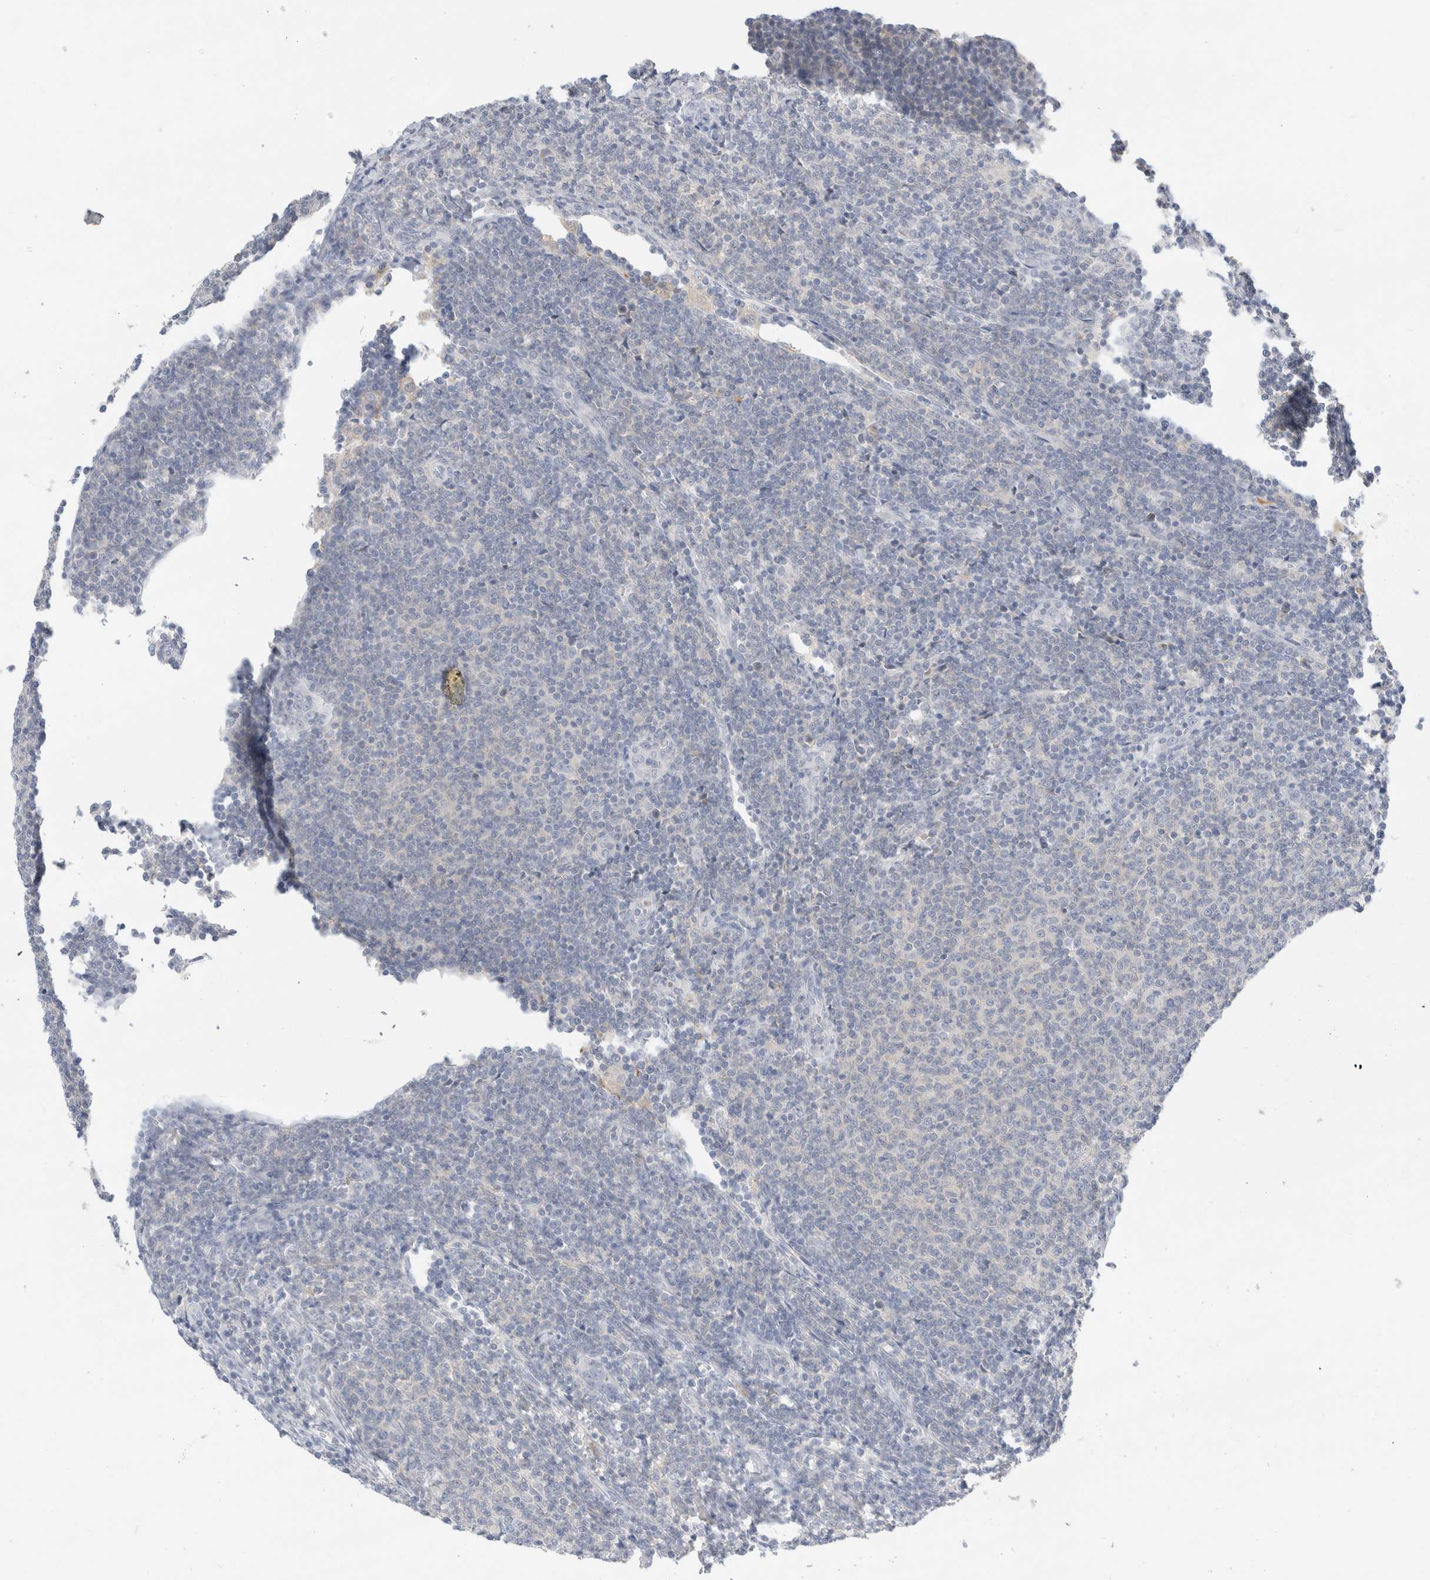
{"staining": {"intensity": "negative", "quantity": "none", "location": "none"}, "tissue": "lymphoma", "cell_type": "Tumor cells", "image_type": "cancer", "snomed": [{"axis": "morphology", "description": "Malignant lymphoma, non-Hodgkin's type, Low grade"}, {"axis": "topography", "description": "Lymph node"}], "caption": "The photomicrograph exhibits no staining of tumor cells in lymphoma.", "gene": "ADAM30", "patient": {"sex": "male", "age": 66}}